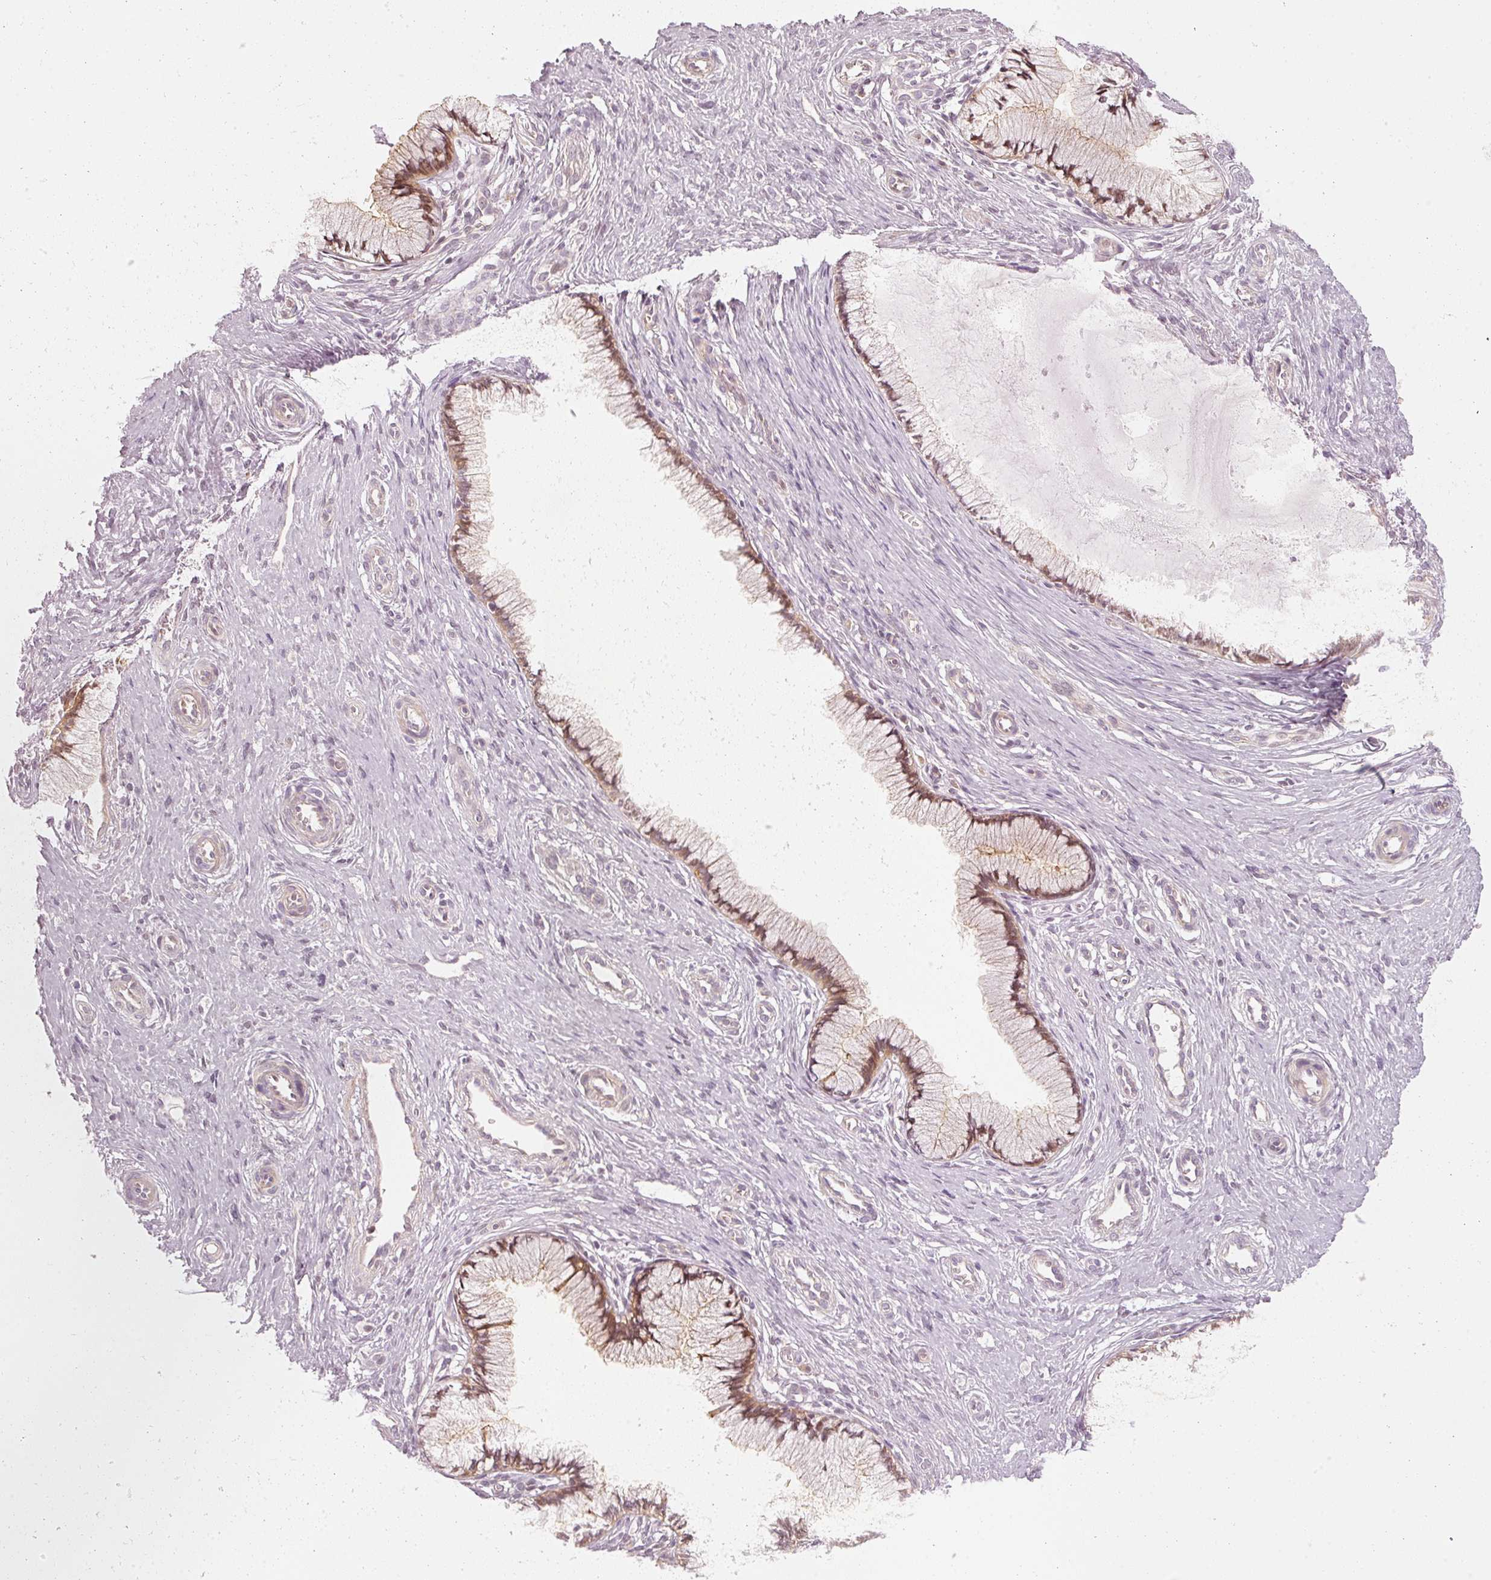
{"staining": {"intensity": "moderate", "quantity": ">75%", "location": "cytoplasmic/membranous,nuclear"}, "tissue": "cervix", "cell_type": "Glandular cells", "image_type": "normal", "snomed": [{"axis": "morphology", "description": "Normal tissue, NOS"}, {"axis": "topography", "description": "Cervix"}], "caption": "The micrograph shows a brown stain indicating the presence of a protein in the cytoplasmic/membranous,nuclear of glandular cells in cervix.", "gene": "DAPP1", "patient": {"sex": "female", "age": 36}}